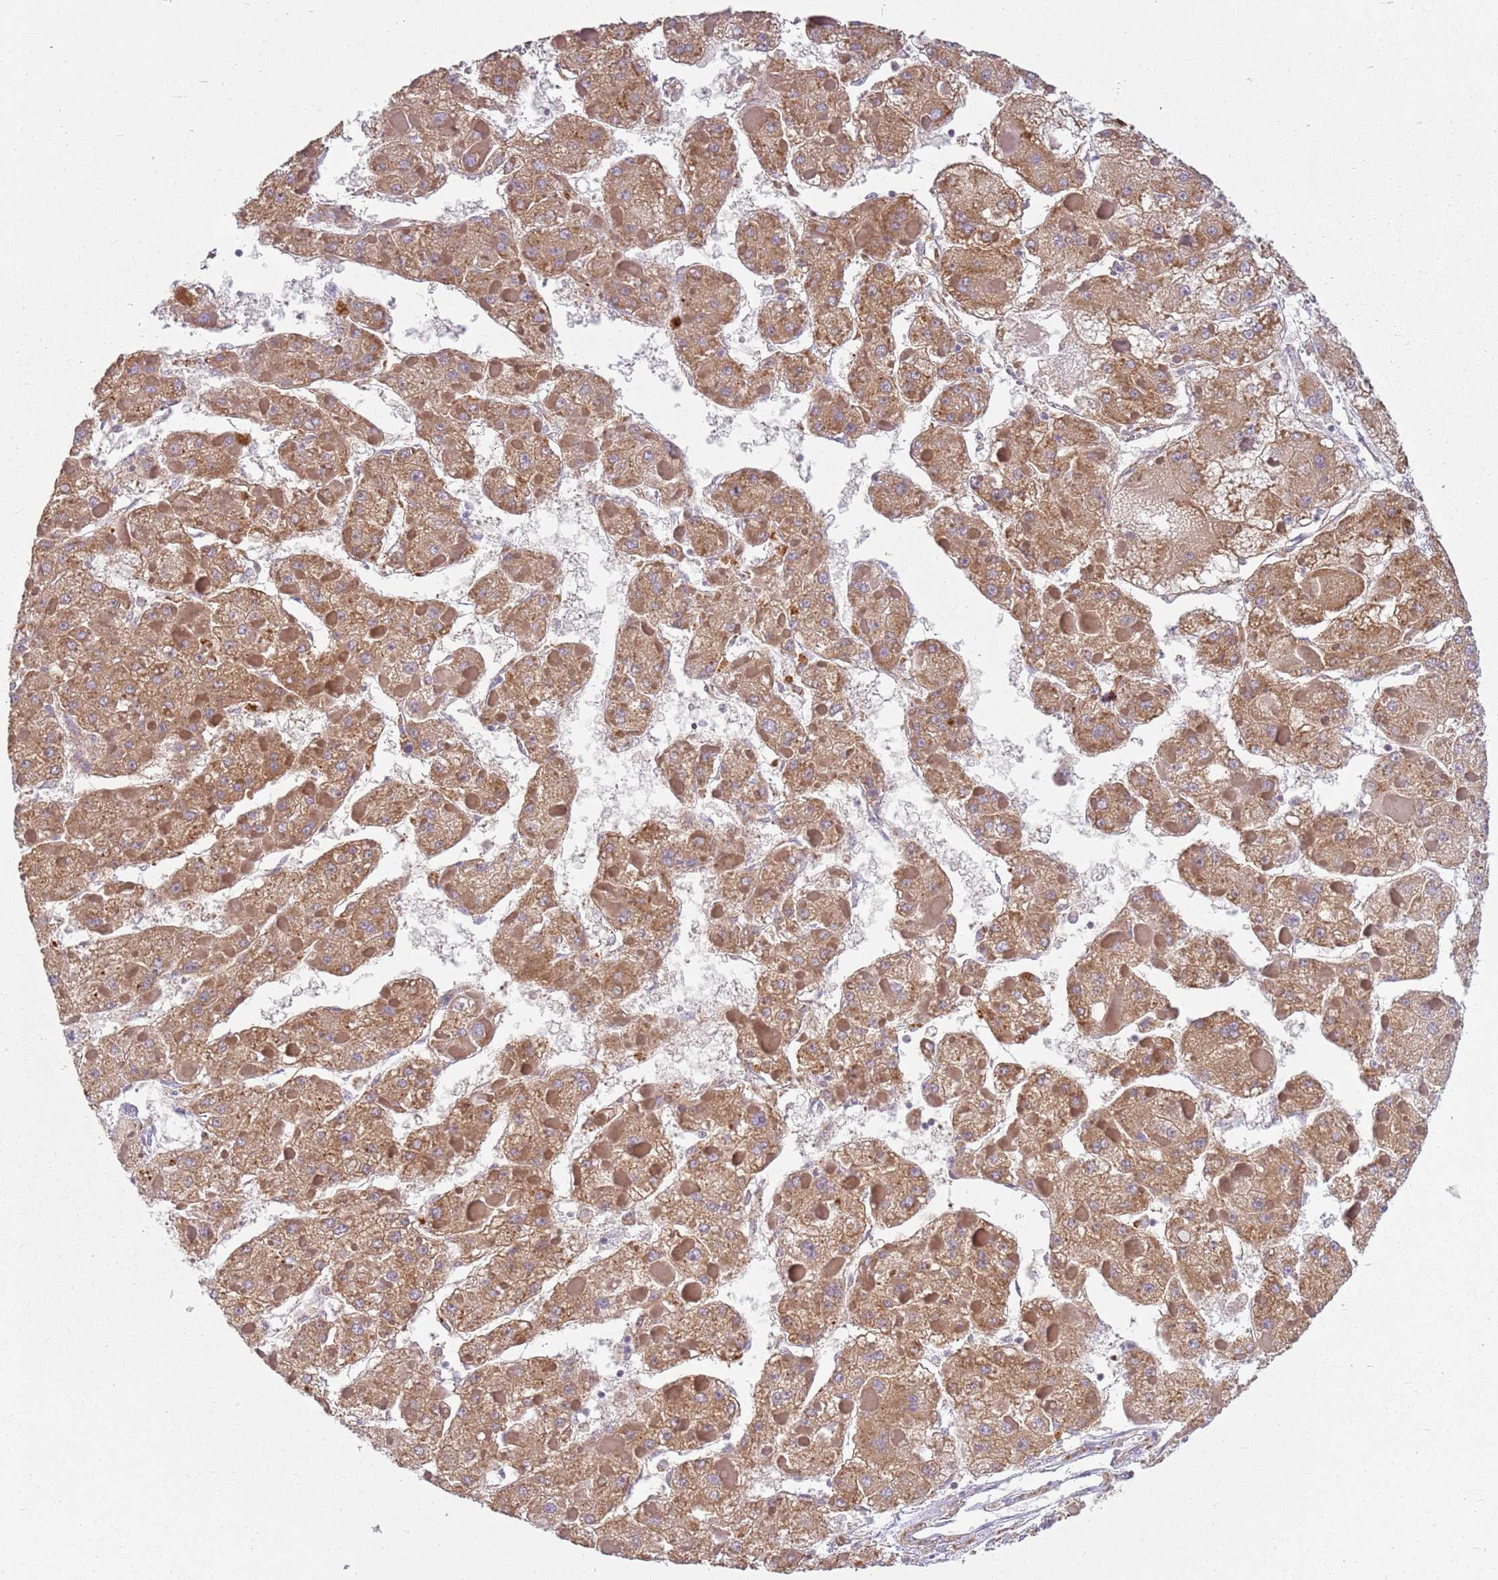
{"staining": {"intensity": "moderate", "quantity": ">75%", "location": "cytoplasmic/membranous"}, "tissue": "liver cancer", "cell_type": "Tumor cells", "image_type": "cancer", "snomed": [{"axis": "morphology", "description": "Carcinoma, Hepatocellular, NOS"}, {"axis": "topography", "description": "Liver"}], "caption": "A micrograph of liver hepatocellular carcinoma stained for a protein displays moderate cytoplasmic/membranous brown staining in tumor cells. The staining was performed using DAB, with brown indicating positive protein expression. Nuclei are stained blue with hematoxylin.", "gene": "RPS28", "patient": {"sex": "female", "age": 73}}